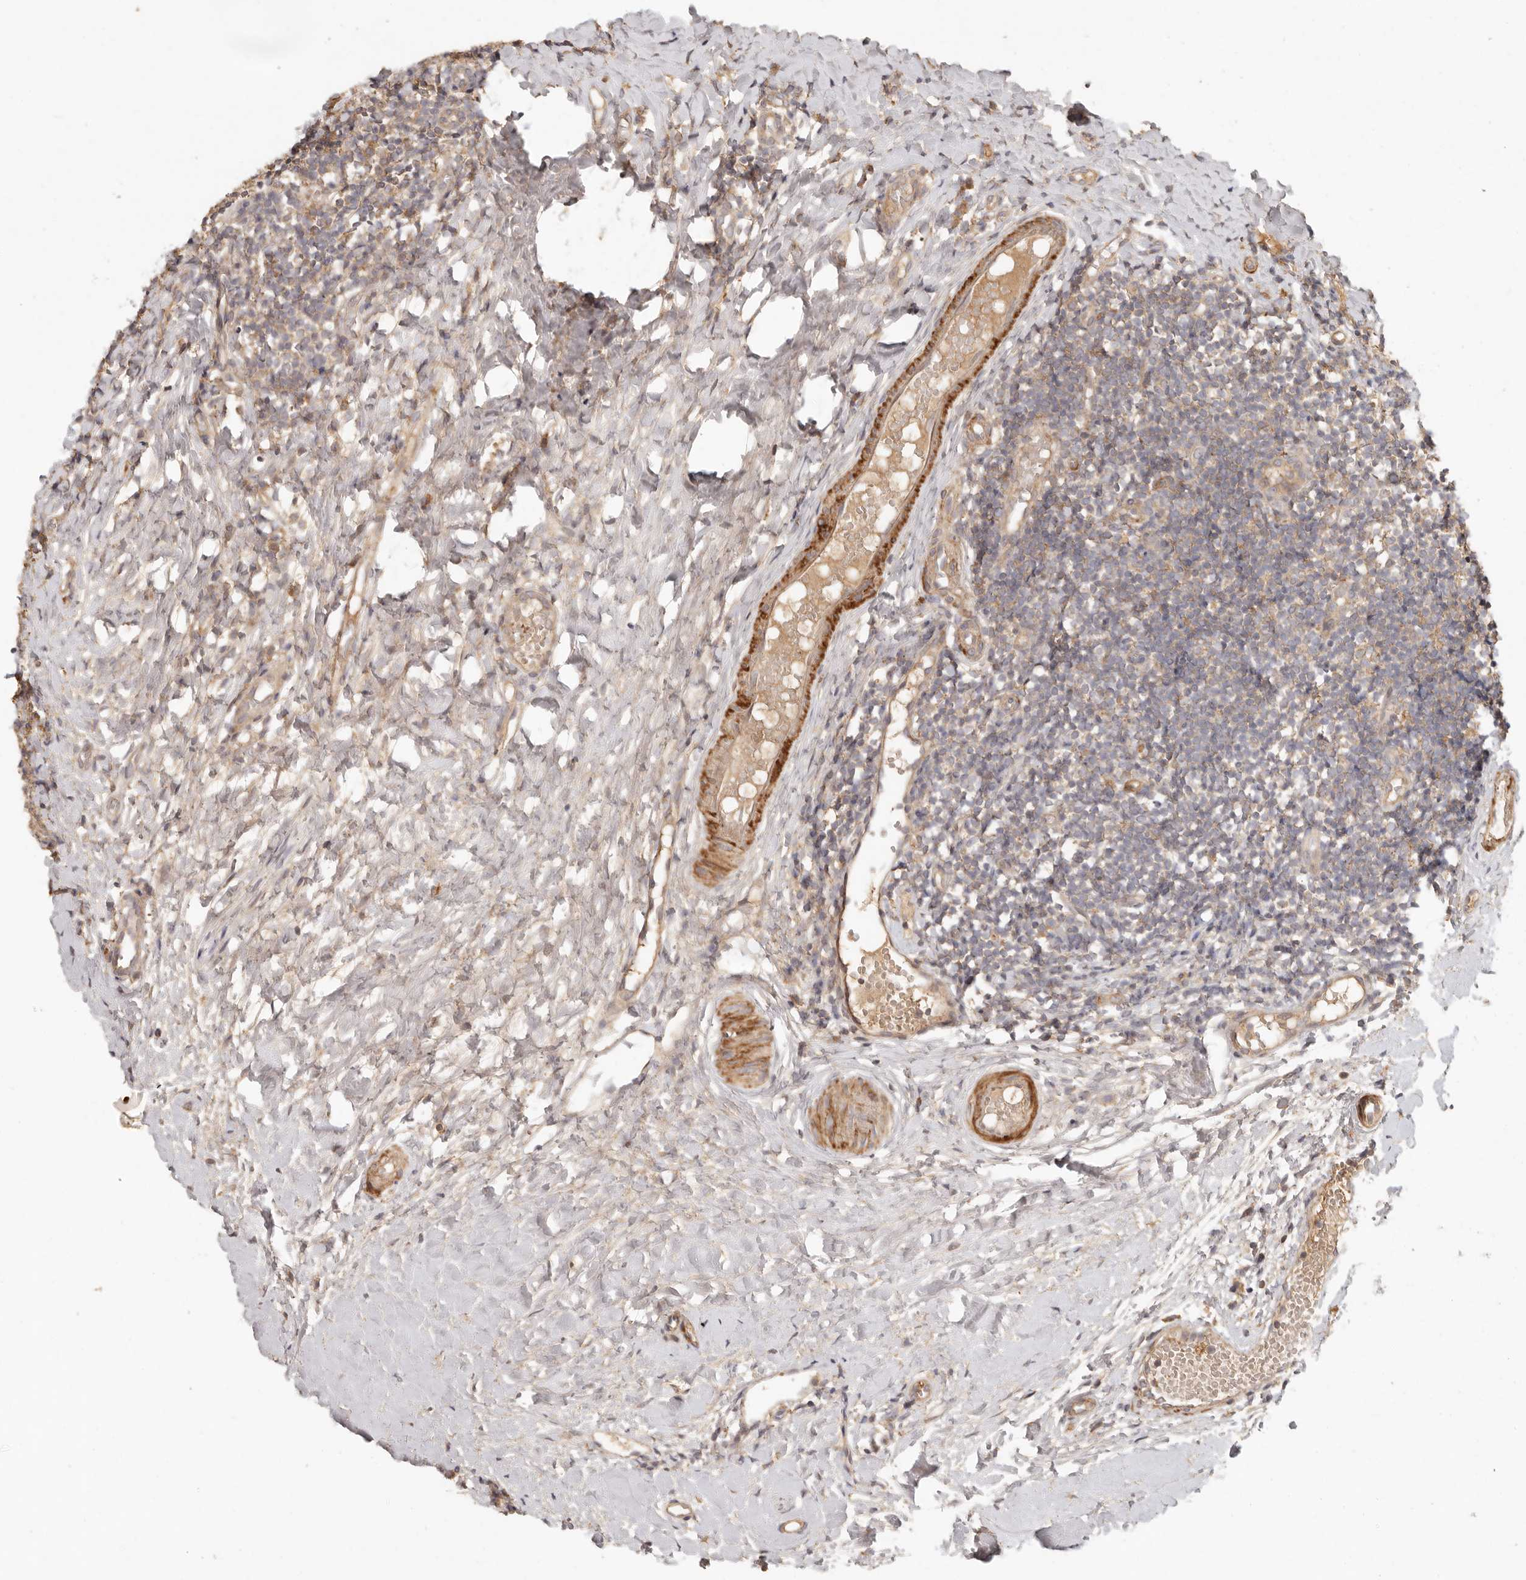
{"staining": {"intensity": "moderate", "quantity": ">75%", "location": "cytoplasmic/membranous"}, "tissue": "tonsil", "cell_type": "Germinal center cells", "image_type": "normal", "snomed": [{"axis": "morphology", "description": "Normal tissue, NOS"}, {"axis": "topography", "description": "Tonsil"}], "caption": "Immunohistochemical staining of unremarkable human tonsil exhibits >75% levels of moderate cytoplasmic/membranous protein positivity in about >75% of germinal center cells.", "gene": "VIPR1", "patient": {"sex": "female", "age": 19}}